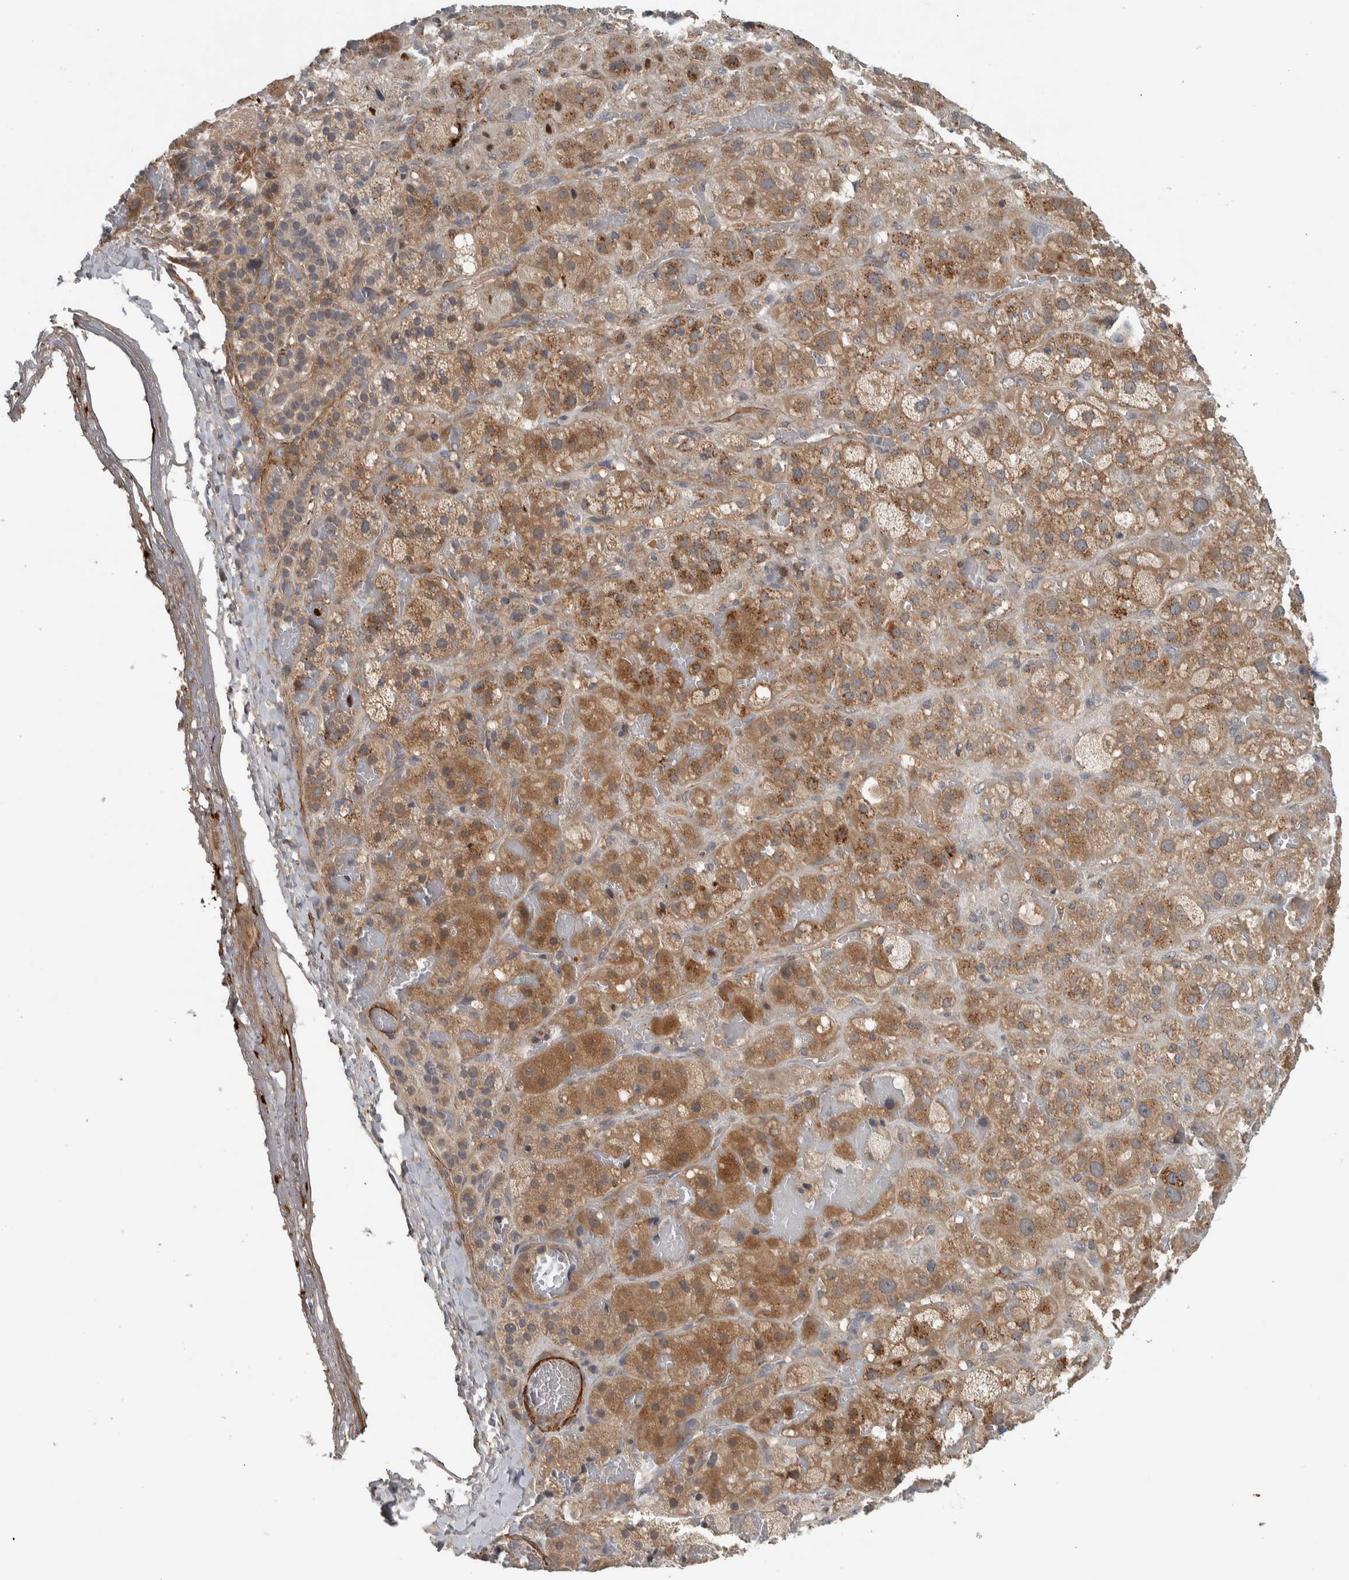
{"staining": {"intensity": "moderate", "quantity": ">75%", "location": "cytoplasmic/membranous"}, "tissue": "adrenal gland", "cell_type": "Glandular cells", "image_type": "normal", "snomed": [{"axis": "morphology", "description": "Normal tissue, NOS"}, {"axis": "topography", "description": "Adrenal gland"}], "caption": "Protein staining of benign adrenal gland demonstrates moderate cytoplasmic/membranous staining in approximately >75% of glandular cells.", "gene": "LBHD1", "patient": {"sex": "female", "age": 47}}